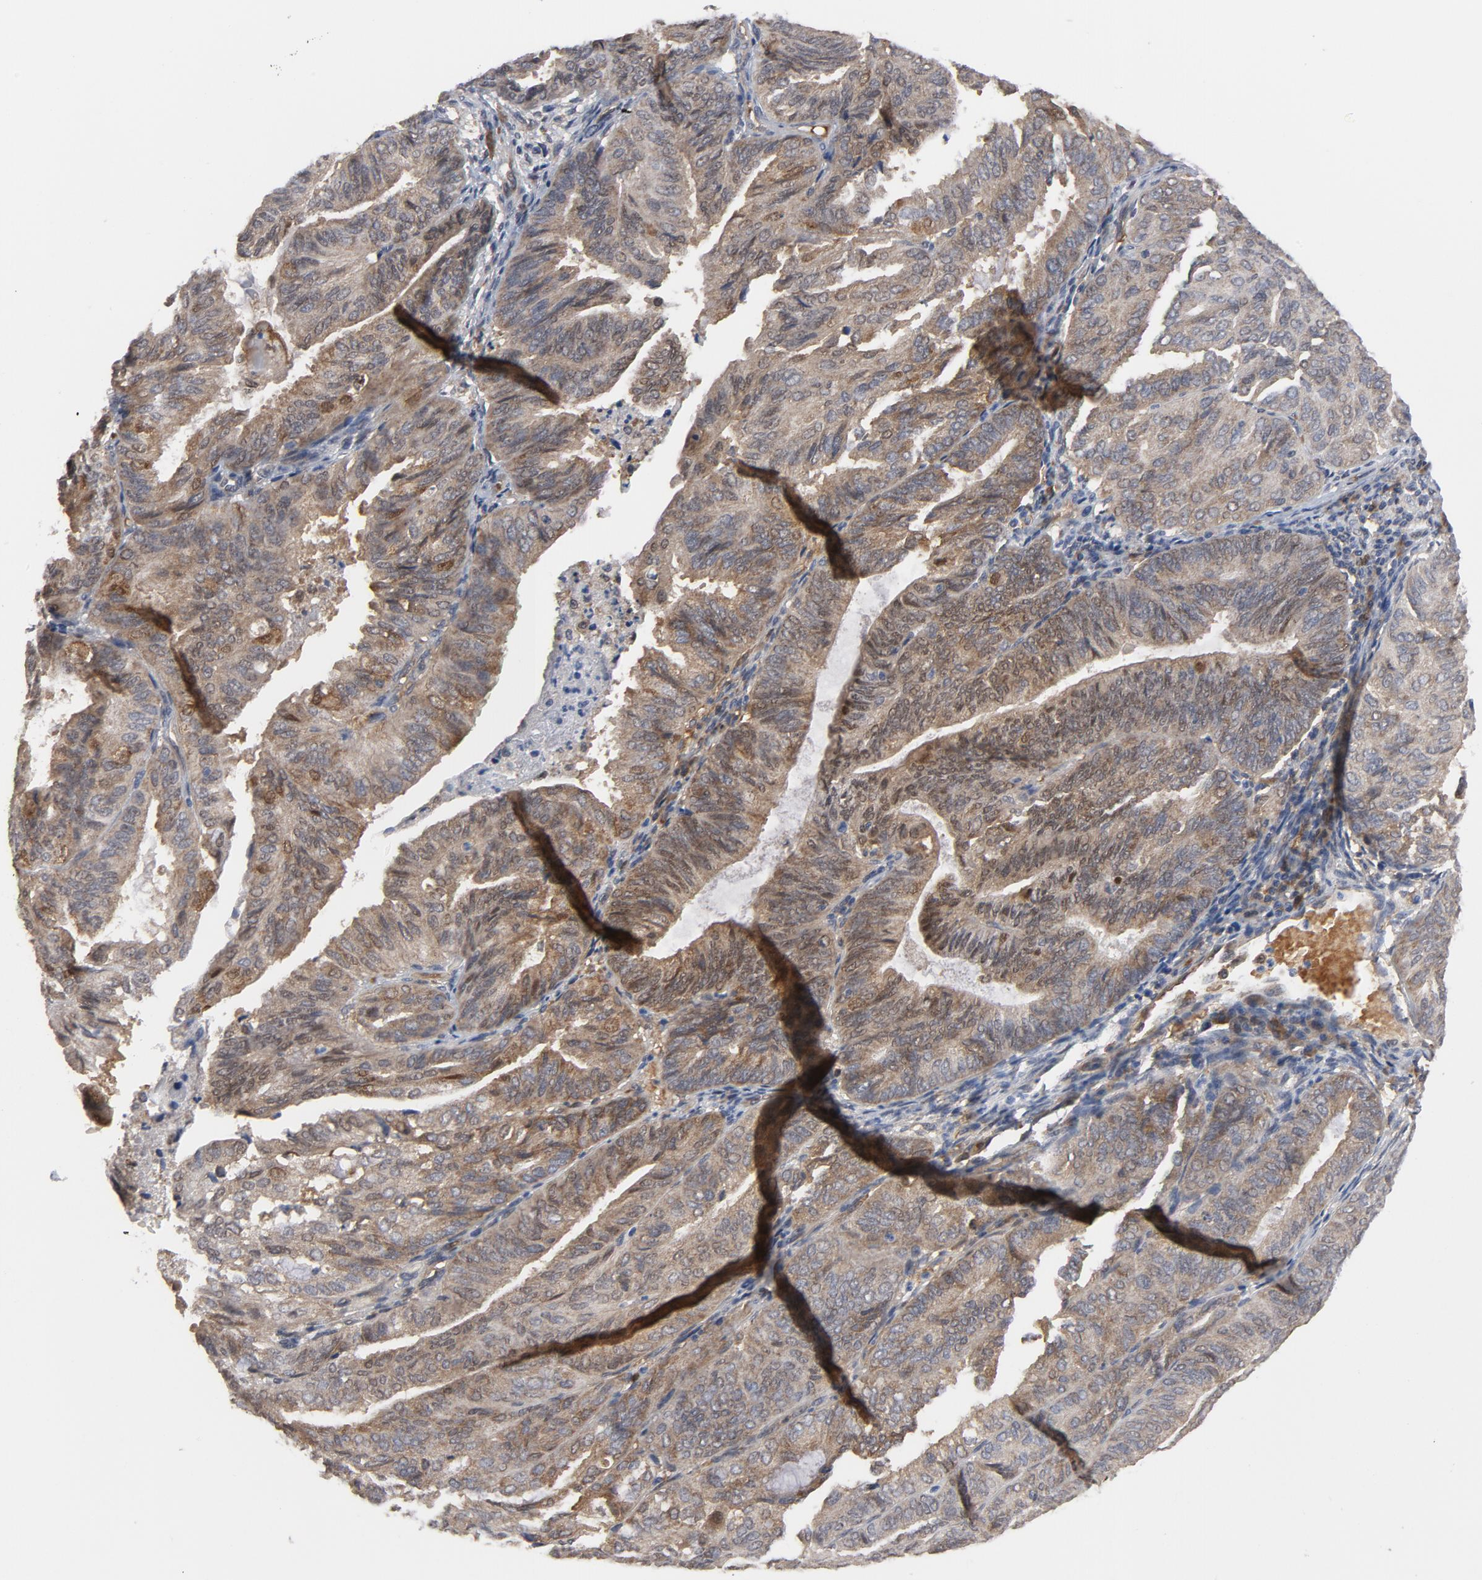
{"staining": {"intensity": "moderate", "quantity": ">75%", "location": "cytoplasmic/membranous,nuclear"}, "tissue": "endometrial cancer", "cell_type": "Tumor cells", "image_type": "cancer", "snomed": [{"axis": "morphology", "description": "Adenocarcinoma, NOS"}, {"axis": "topography", "description": "Endometrium"}], "caption": "Endometrial adenocarcinoma stained with a protein marker shows moderate staining in tumor cells.", "gene": "PRDX1", "patient": {"sex": "female", "age": 59}}